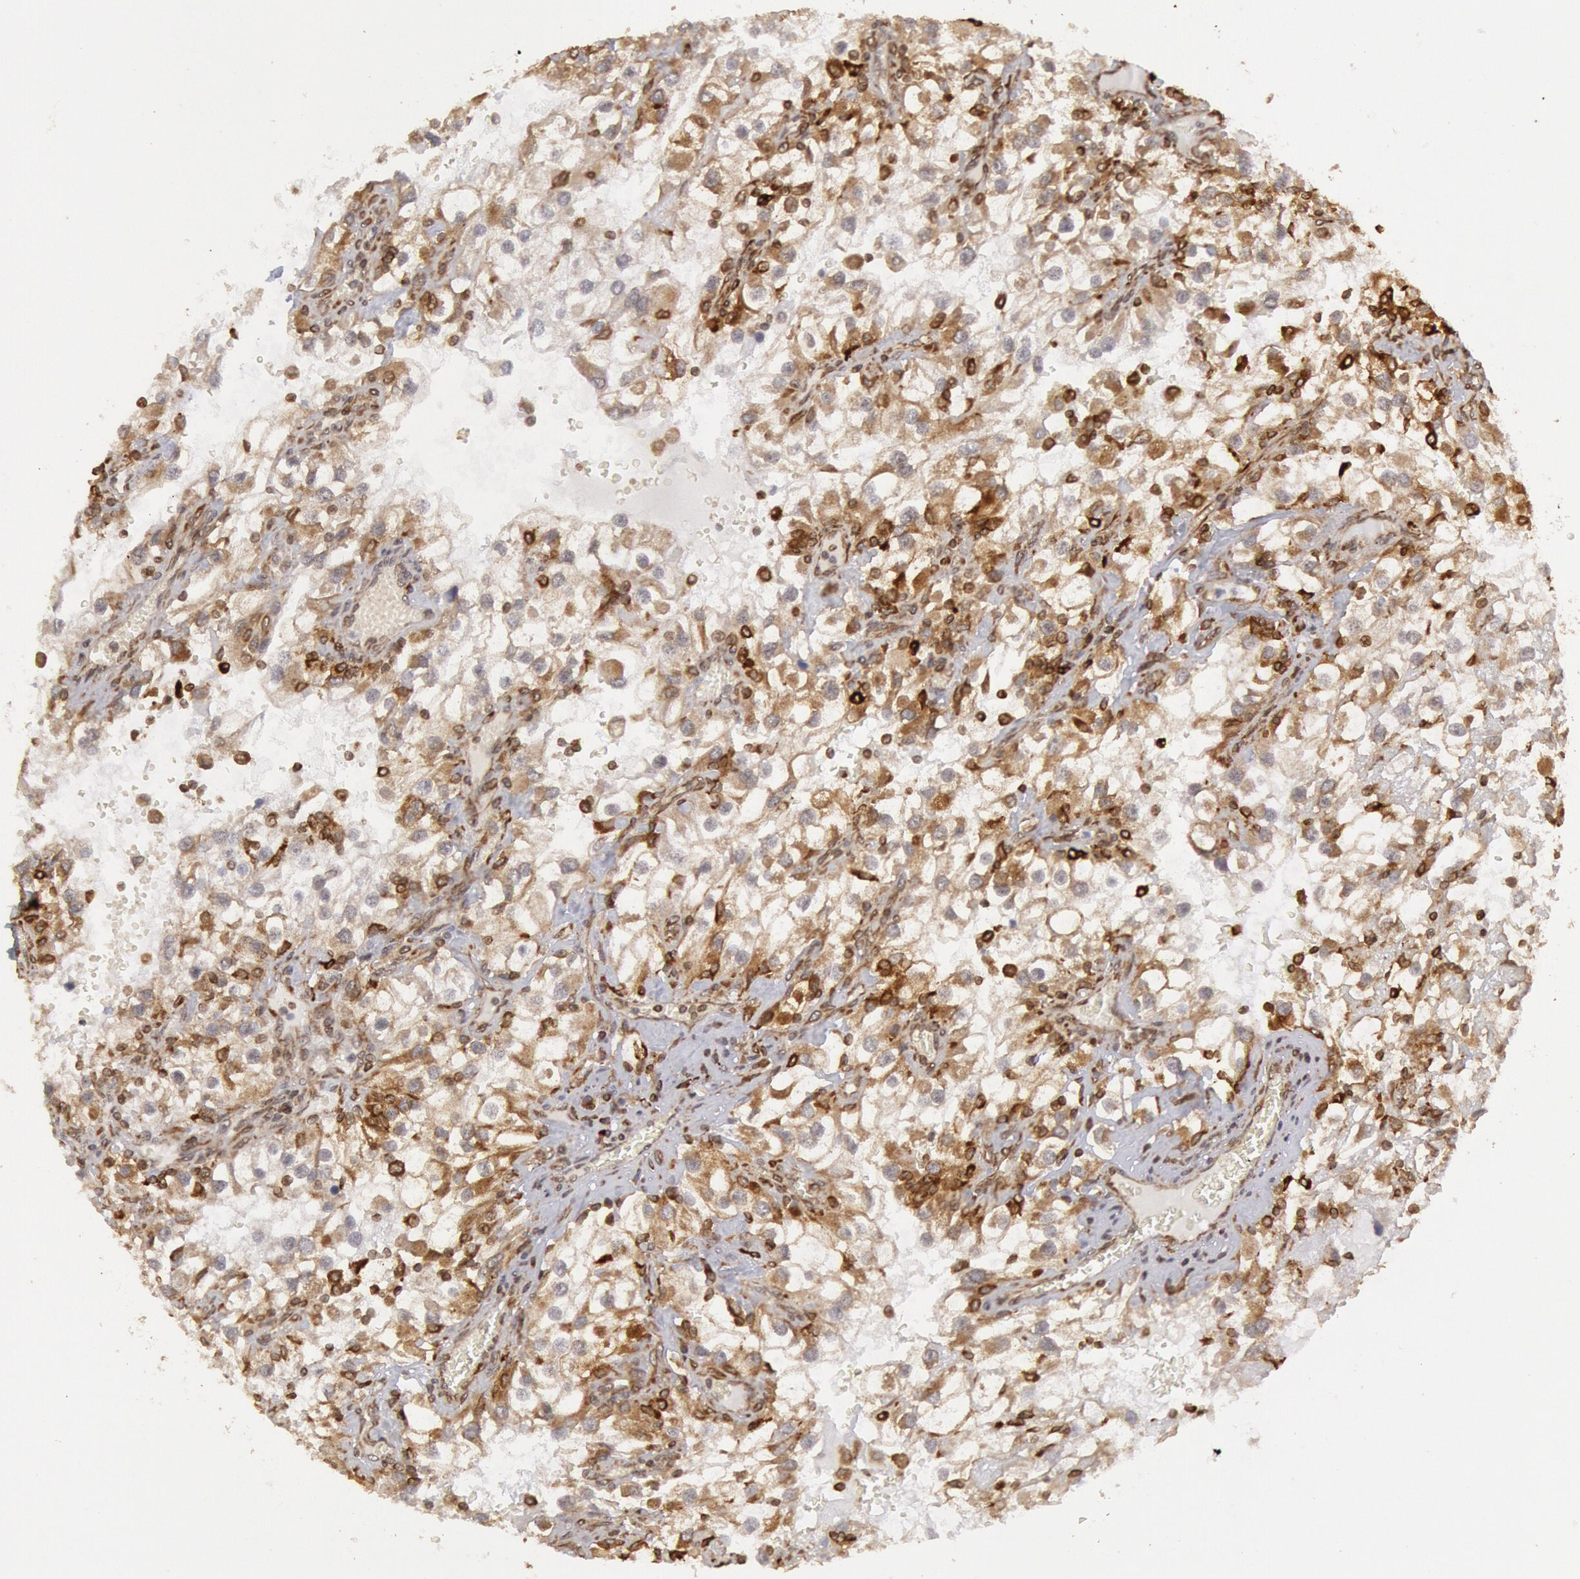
{"staining": {"intensity": "weak", "quantity": "25%-75%", "location": "cytoplasmic/membranous"}, "tissue": "renal cancer", "cell_type": "Tumor cells", "image_type": "cancer", "snomed": [{"axis": "morphology", "description": "Adenocarcinoma, NOS"}, {"axis": "topography", "description": "Kidney"}], "caption": "An image showing weak cytoplasmic/membranous expression in about 25%-75% of tumor cells in renal adenocarcinoma, as visualized by brown immunohistochemical staining.", "gene": "TAP2", "patient": {"sex": "female", "age": 52}}